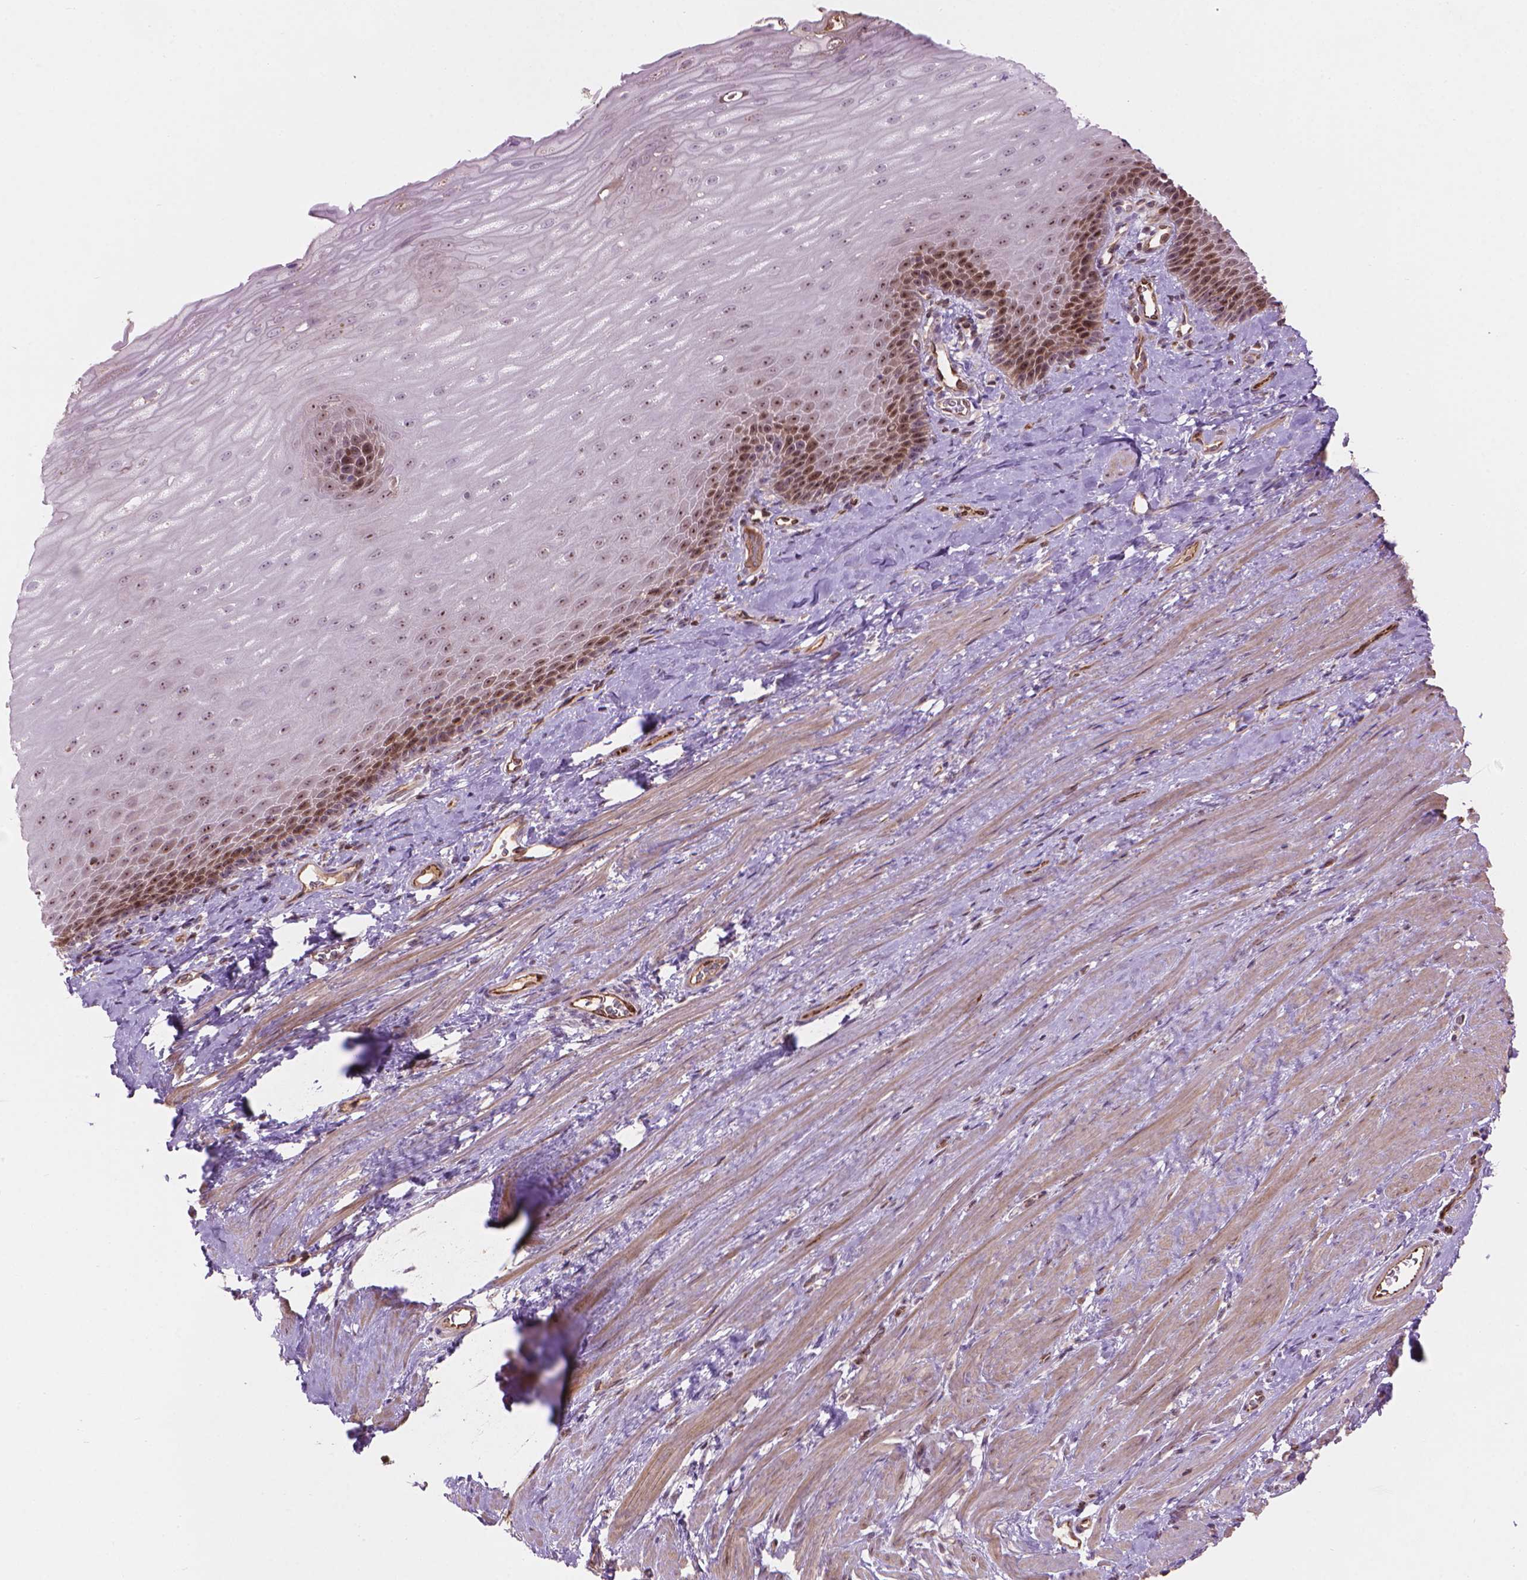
{"staining": {"intensity": "moderate", "quantity": "25%-75%", "location": "nuclear"}, "tissue": "esophagus", "cell_type": "Squamous epithelial cells", "image_type": "normal", "snomed": [{"axis": "morphology", "description": "Normal tissue, NOS"}, {"axis": "topography", "description": "Esophagus"}], "caption": "A brown stain labels moderate nuclear positivity of a protein in squamous epithelial cells of benign esophagus.", "gene": "SMC2", "patient": {"sex": "male", "age": 64}}